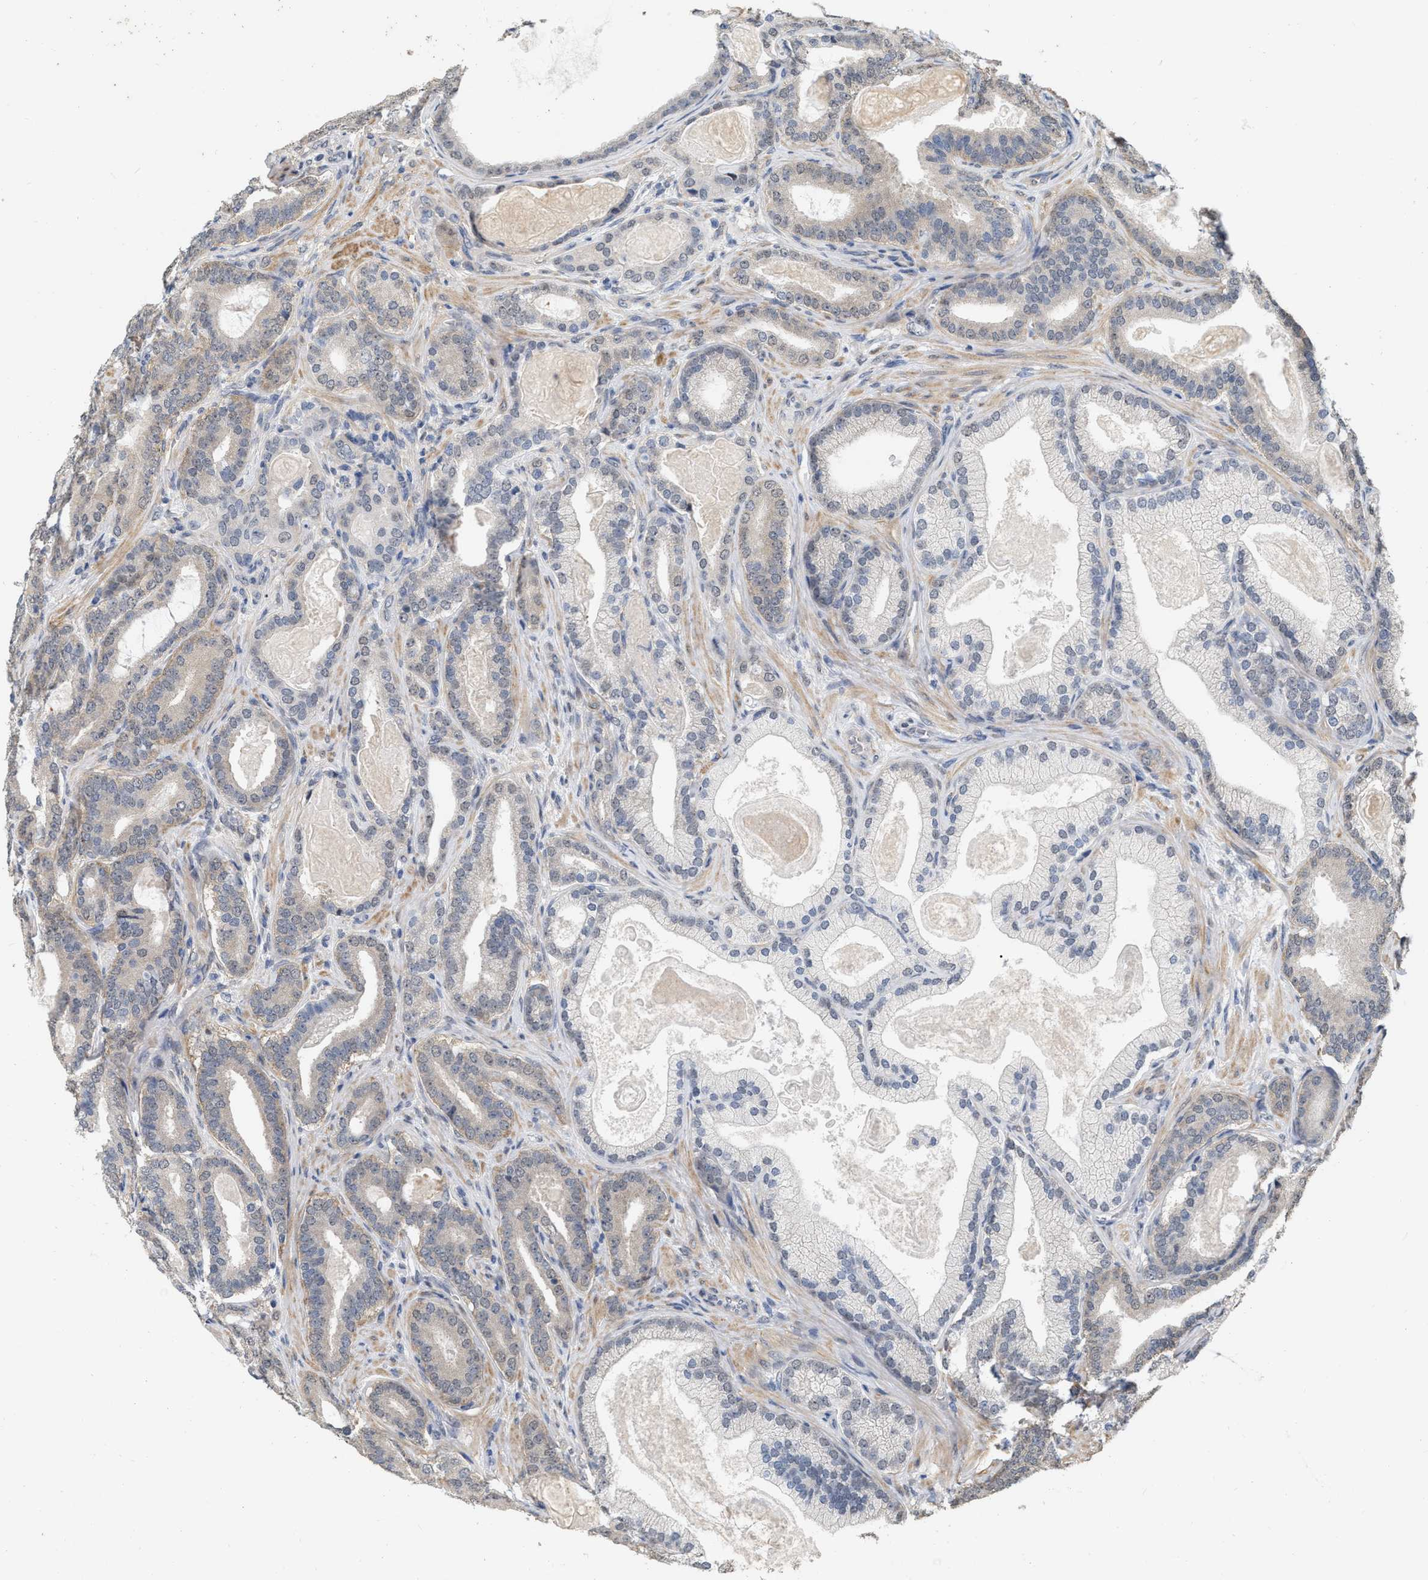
{"staining": {"intensity": "negative", "quantity": "none", "location": "none"}, "tissue": "prostate cancer", "cell_type": "Tumor cells", "image_type": "cancer", "snomed": [{"axis": "morphology", "description": "Adenocarcinoma, High grade"}, {"axis": "topography", "description": "Prostate"}], "caption": "DAB (3,3'-diaminobenzidine) immunohistochemical staining of human prostate cancer (adenocarcinoma (high-grade)) exhibits no significant staining in tumor cells. Brightfield microscopy of immunohistochemistry (IHC) stained with DAB (3,3'-diaminobenzidine) (brown) and hematoxylin (blue), captured at high magnification.", "gene": "RUVBL1", "patient": {"sex": "male", "age": 60}}